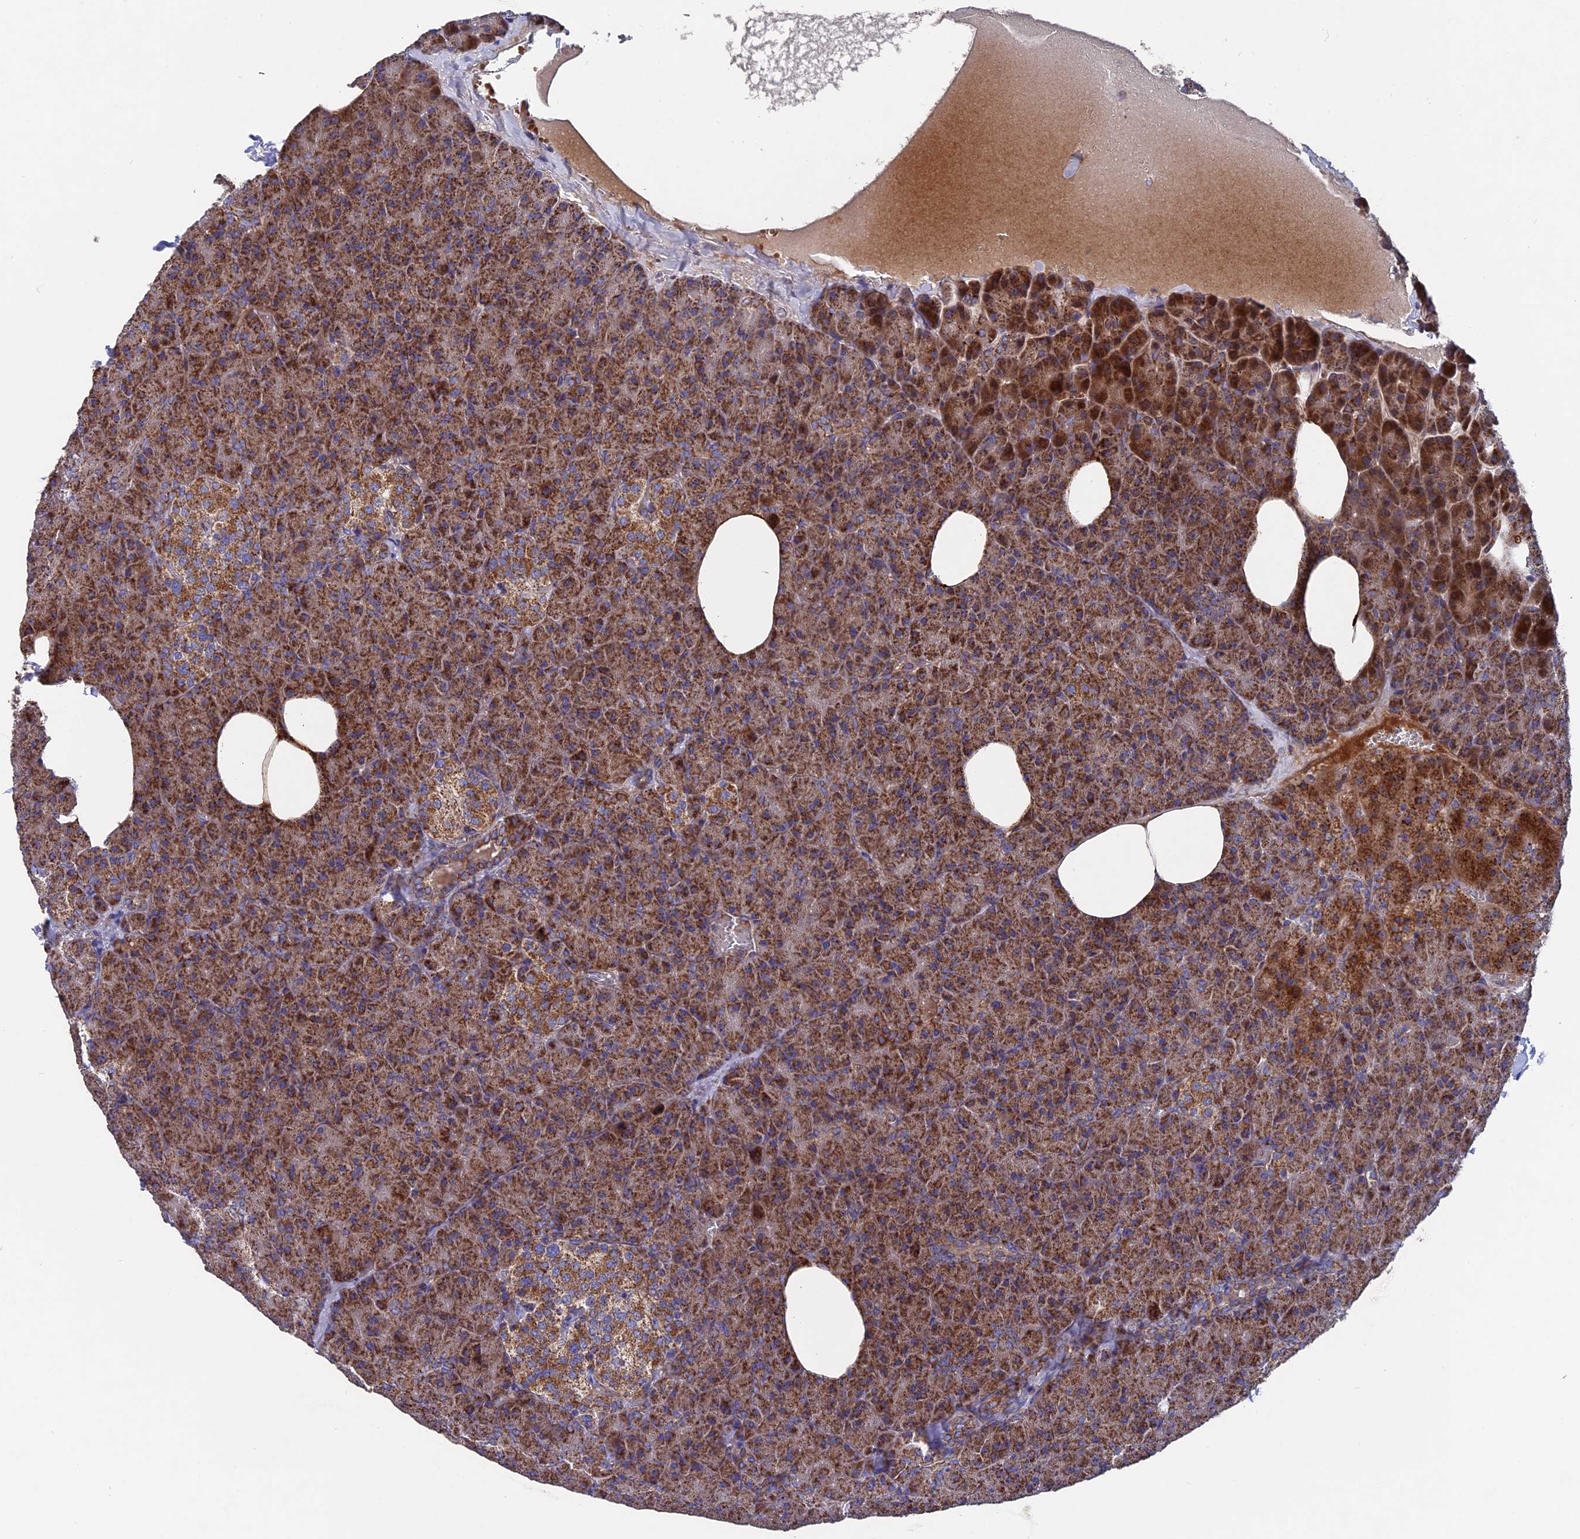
{"staining": {"intensity": "strong", "quantity": ">75%", "location": "cytoplasmic/membranous"}, "tissue": "pancreas", "cell_type": "Exocrine glandular cells", "image_type": "normal", "snomed": [{"axis": "morphology", "description": "Normal tissue, NOS"}, {"axis": "morphology", "description": "Carcinoid, malignant, NOS"}, {"axis": "topography", "description": "Pancreas"}], "caption": "Pancreas stained with immunohistochemistry displays strong cytoplasmic/membranous staining in about >75% of exocrine glandular cells. Using DAB (3,3'-diaminobenzidine) (brown) and hematoxylin (blue) stains, captured at high magnification using brightfield microscopy.", "gene": "TGFA", "patient": {"sex": "female", "age": 35}}